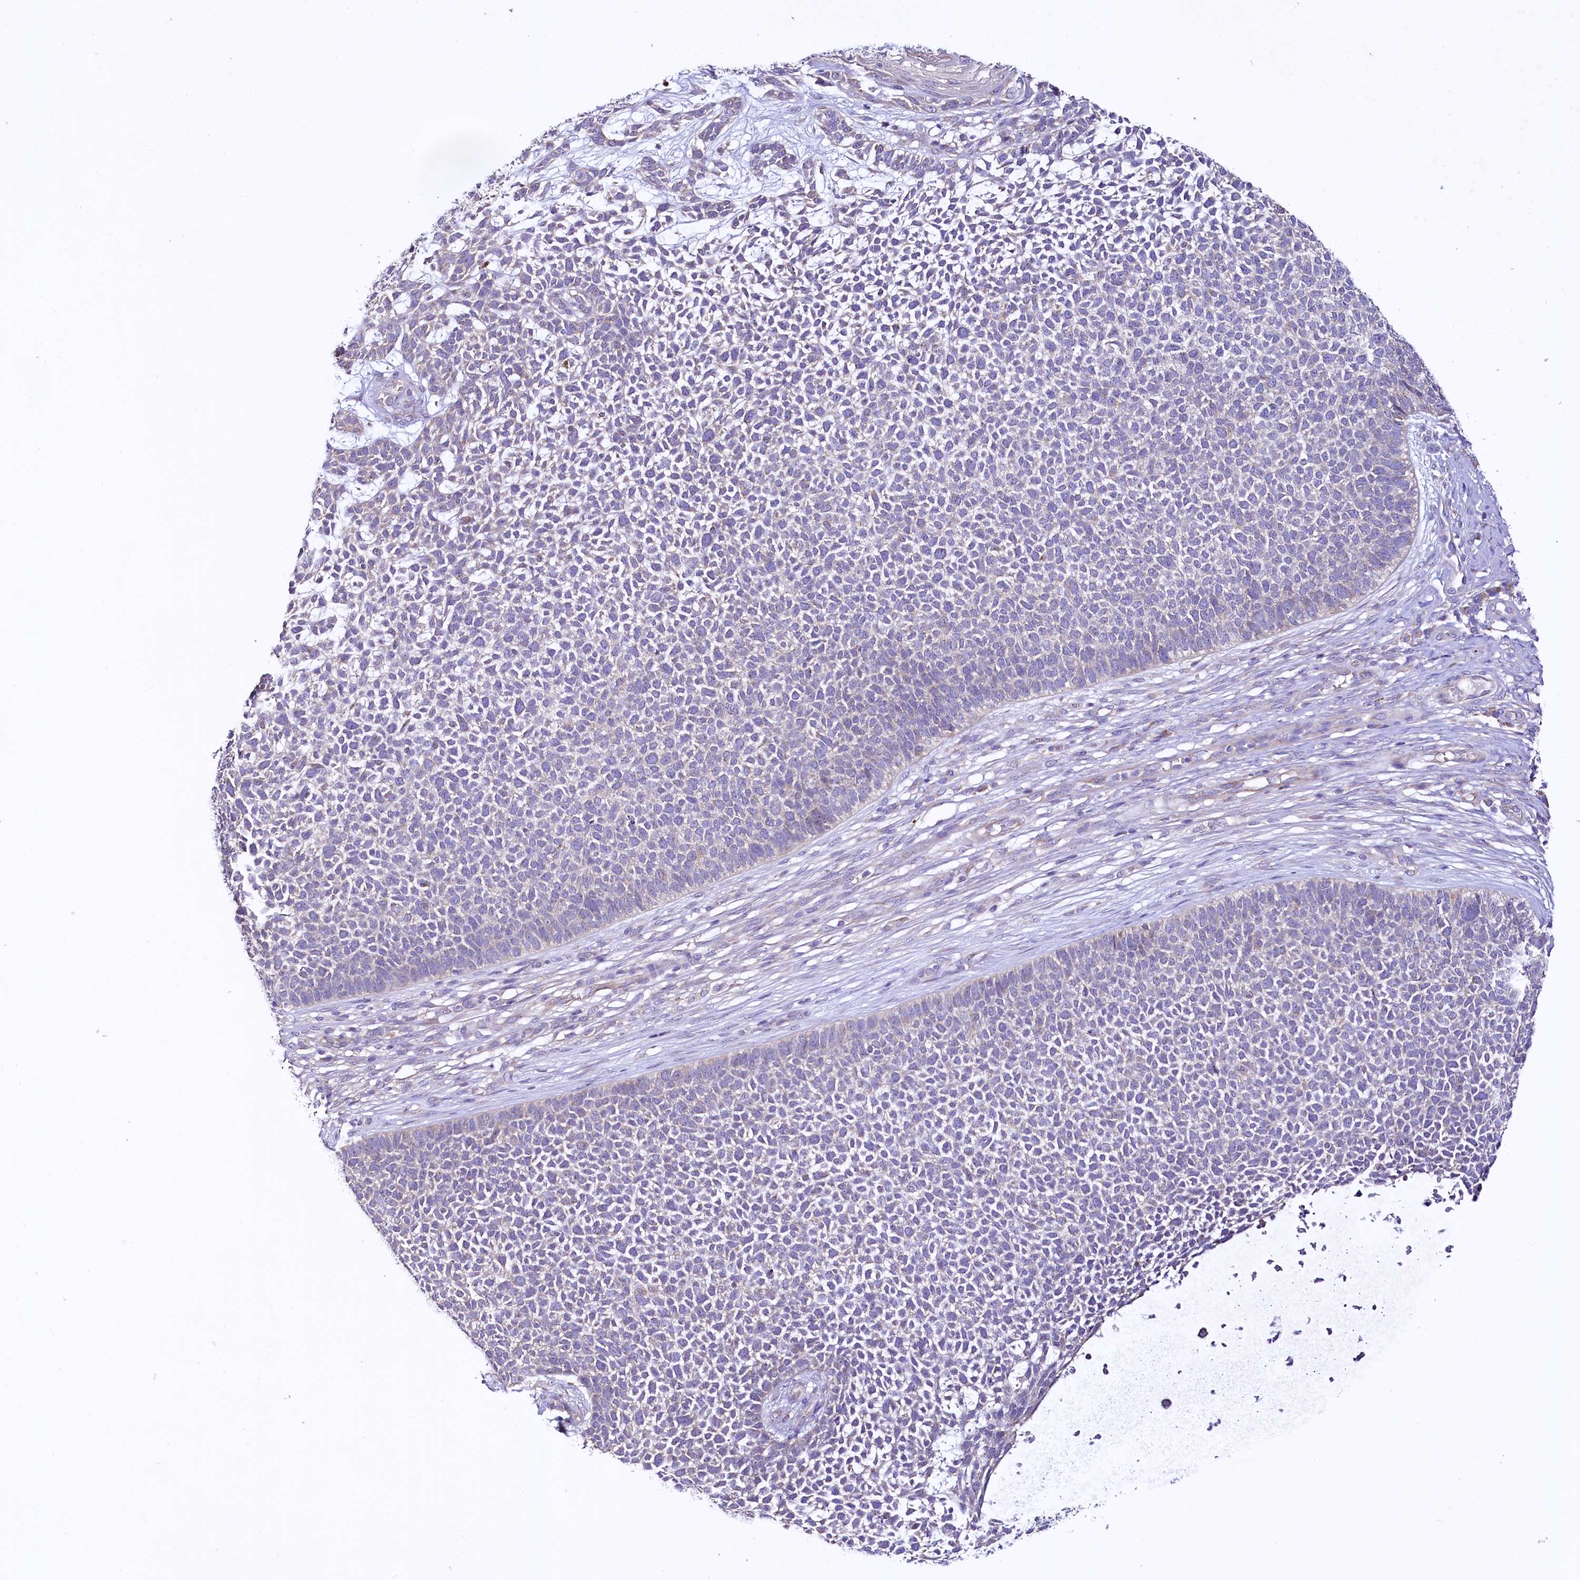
{"staining": {"intensity": "weak", "quantity": "<25%", "location": "cytoplasmic/membranous"}, "tissue": "skin cancer", "cell_type": "Tumor cells", "image_type": "cancer", "snomed": [{"axis": "morphology", "description": "Basal cell carcinoma"}, {"axis": "topography", "description": "Skin"}], "caption": "Immunohistochemistry (IHC) micrograph of neoplastic tissue: human basal cell carcinoma (skin) stained with DAB reveals no significant protein positivity in tumor cells.", "gene": "CEP295", "patient": {"sex": "female", "age": 84}}